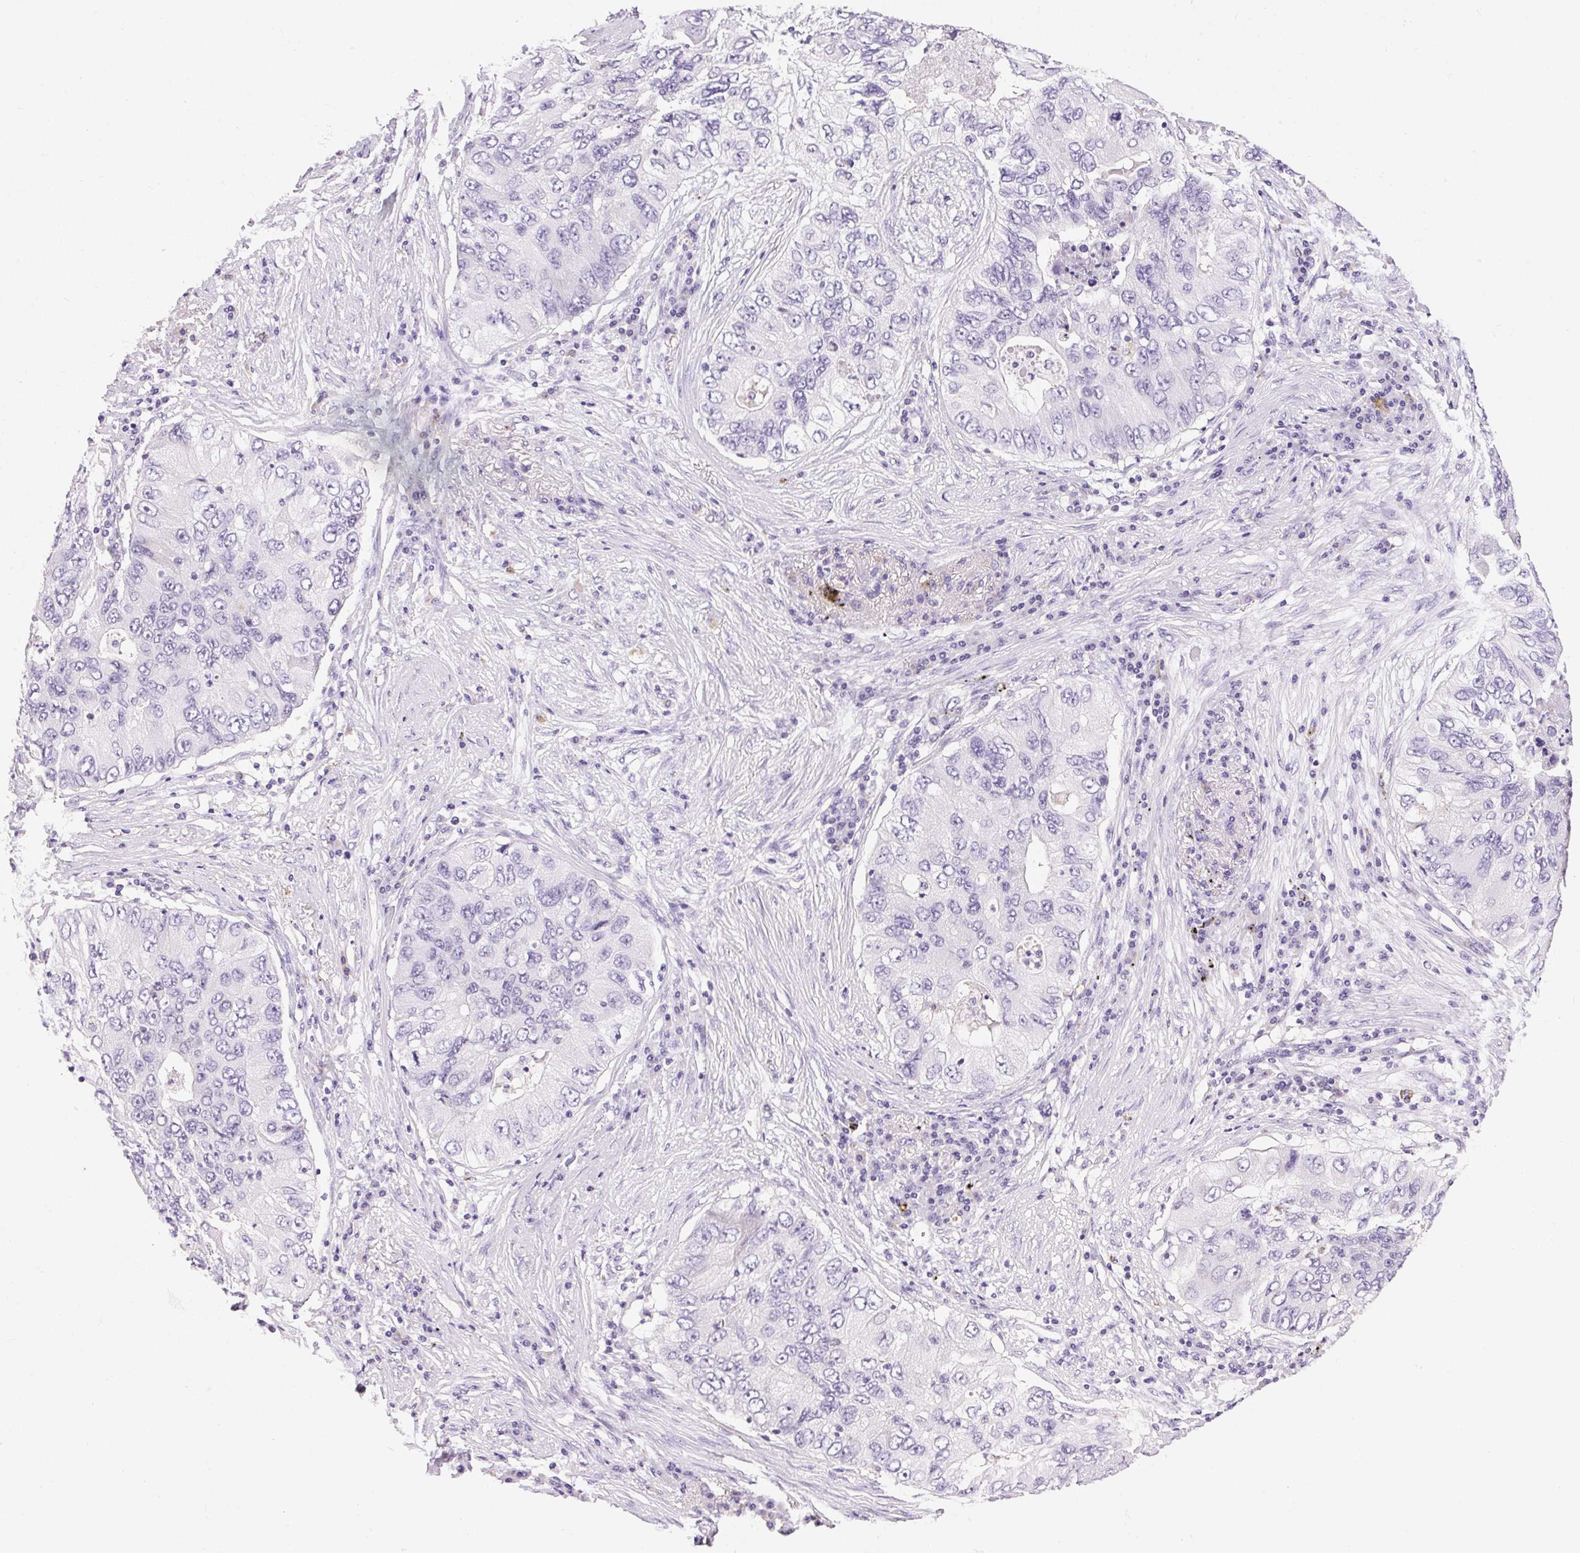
{"staining": {"intensity": "negative", "quantity": "none", "location": "none"}, "tissue": "lung cancer", "cell_type": "Tumor cells", "image_type": "cancer", "snomed": [{"axis": "morphology", "description": "Adenocarcinoma, NOS"}, {"axis": "morphology", "description": "Adenocarcinoma, metastatic, NOS"}, {"axis": "topography", "description": "Lymph node"}, {"axis": "topography", "description": "Lung"}], "caption": "Photomicrograph shows no protein expression in tumor cells of lung cancer (metastatic adenocarcinoma) tissue.", "gene": "PNLIPRP3", "patient": {"sex": "female", "age": 54}}